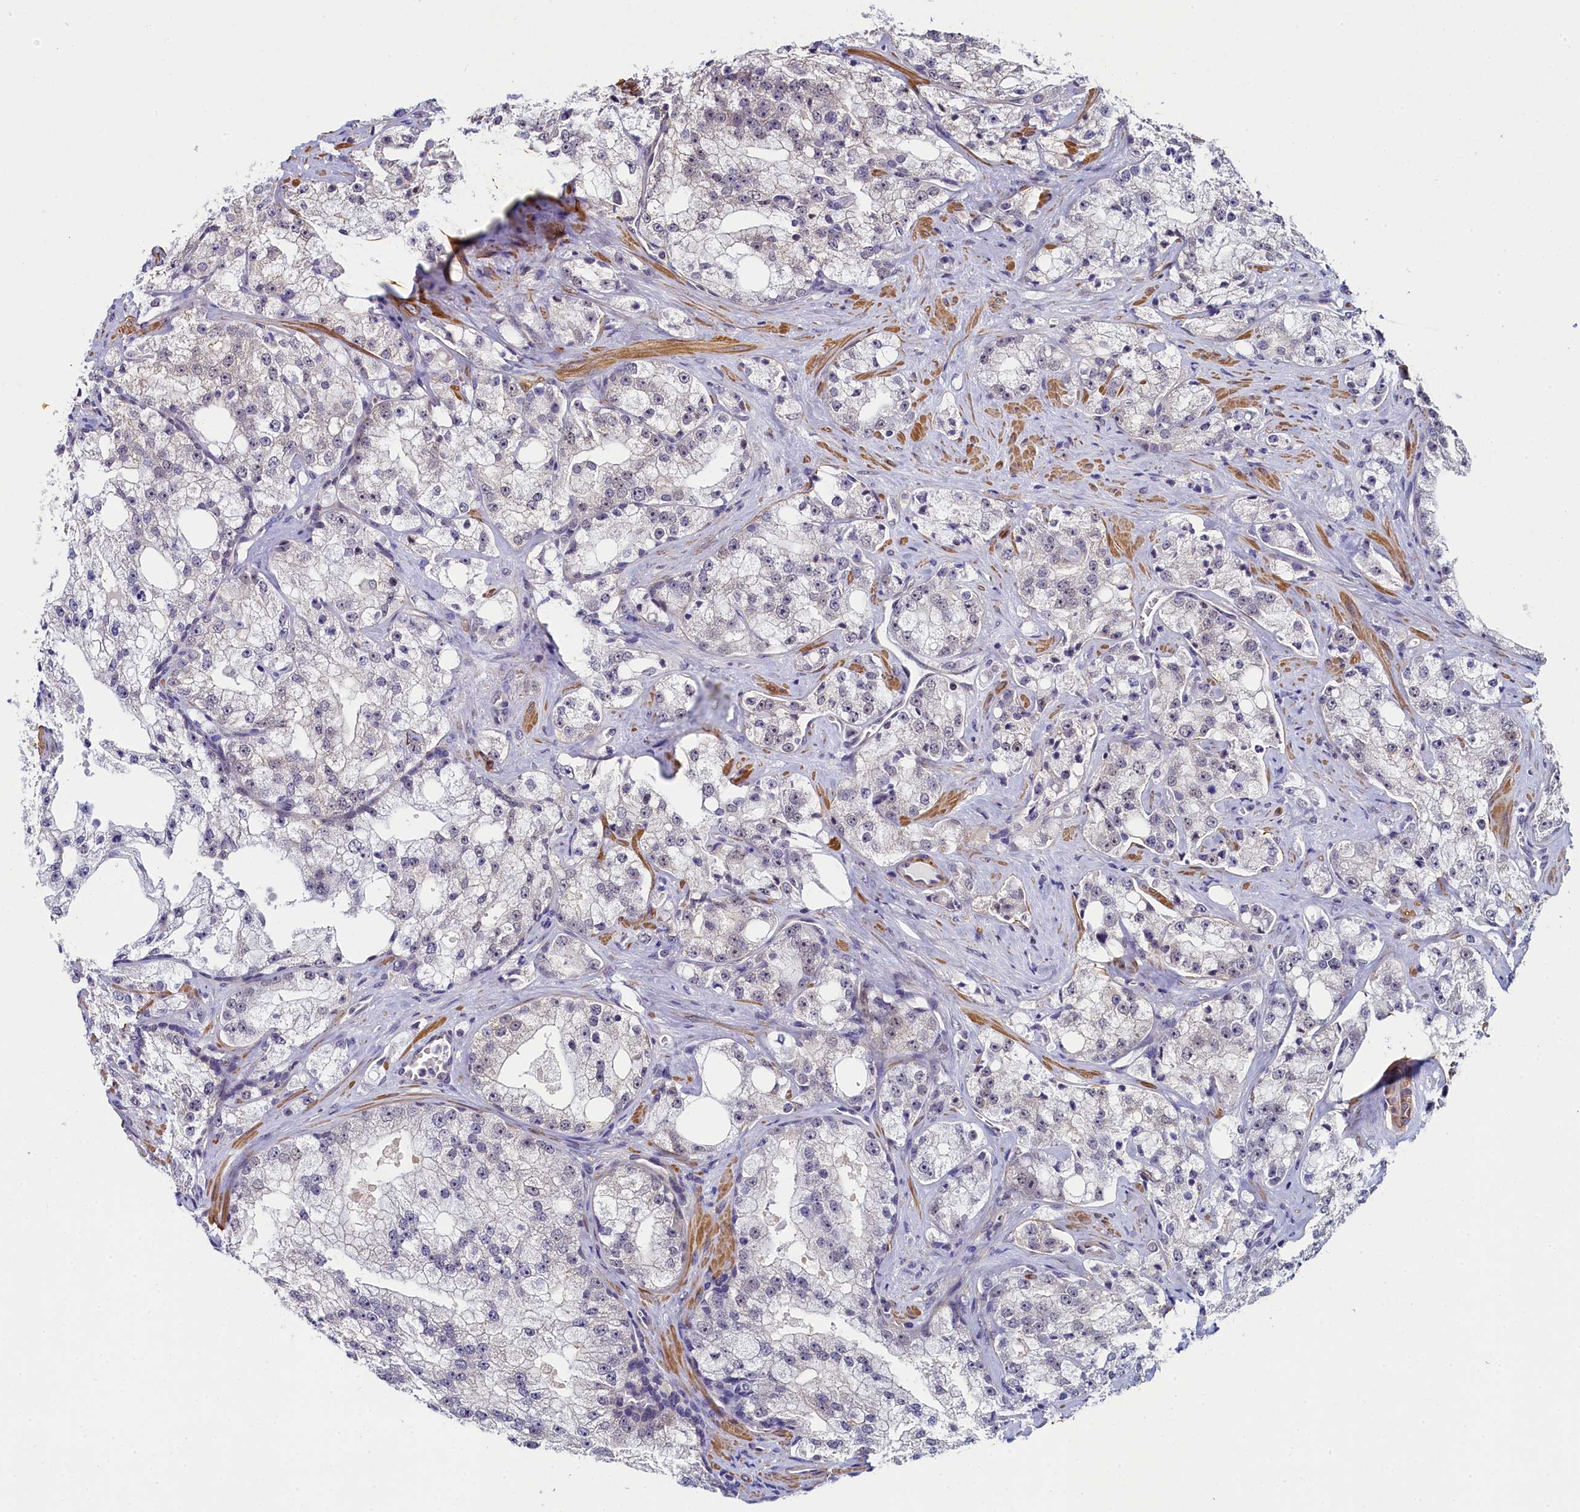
{"staining": {"intensity": "negative", "quantity": "none", "location": "none"}, "tissue": "prostate cancer", "cell_type": "Tumor cells", "image_type": "cancer", "snomed": [{"axis": "morphology", "description": "Adenocarcinoma, High grade"}, {"axis": "topography", "description": "Prostate"}], "caption": "An IHC photomicrograph of prostate cancer is shown. There is no staining in tumor cells of prostate cancer.", "gene": "INTS14", "patient": {"sex": "male", "age": 64}}